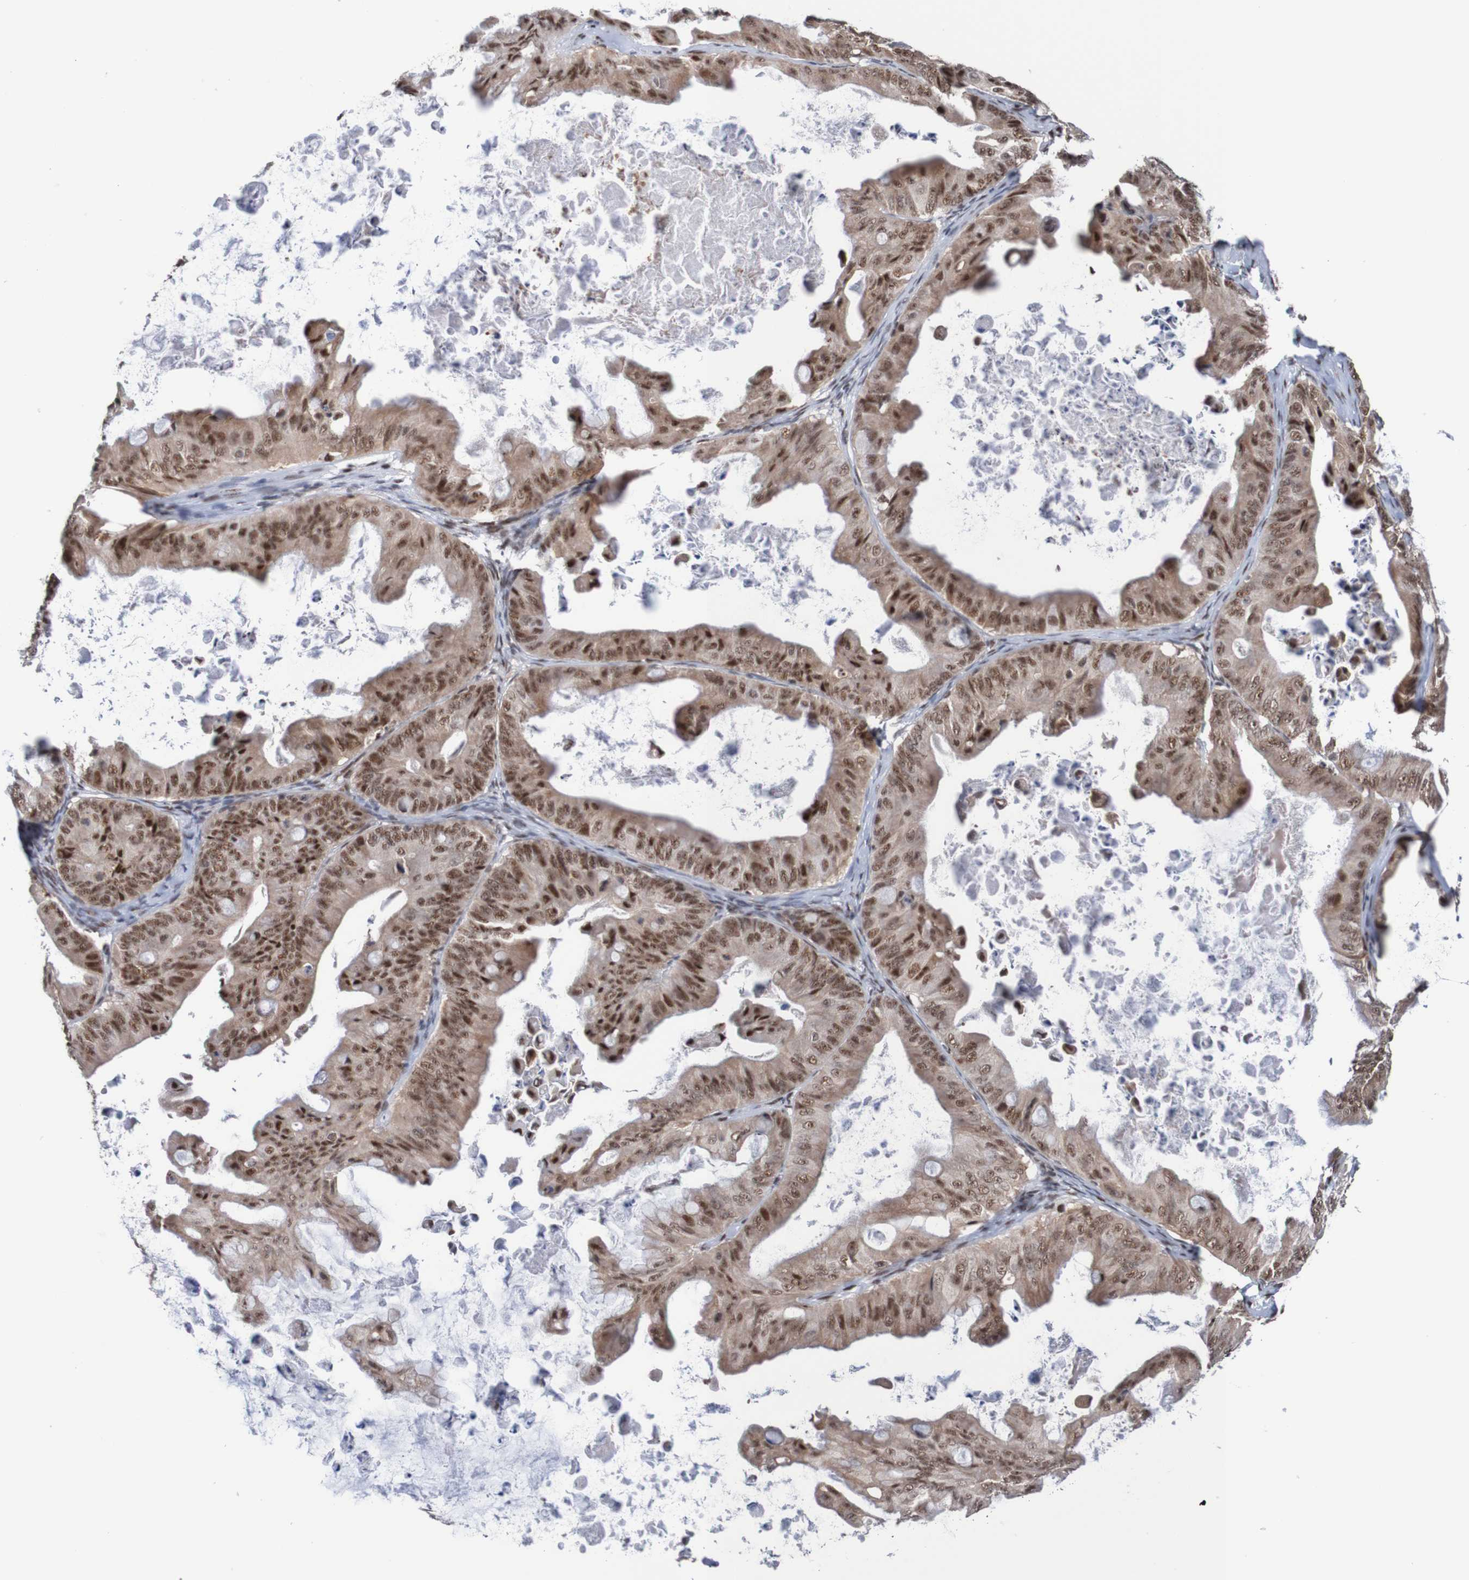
{"staining": {"intensity": "moderate", "quantity": ">75%", "location": "cytoplasmic/membranous,nuclear"}, "tissue": "ovarian cancer", "cell_type": "Tumor cells", "image_type": "cancer", "snomed": [{"axis": "morphology", "description": "Cystadenocarcinoma, mucinous, NOS"}, {"axis": "topography", "description": "Ovary"}], "caption": "Immunohistochemistry (IHC) staining of ovarian mucinous cystadenocarcinoma, which exhibits medium levels of moderate cytoplasmic/membranous and nuclear staining in about >75% of tumor cells indicating moderate cytoplasmic/membranous and nuclear protein expression. The staining was performed using DAB (brown) for protein detection and nuclei were counterstained in hematoxylin (blue).", "gene": "CDC5L", "patient": {"sex": "female", "age": 37}}